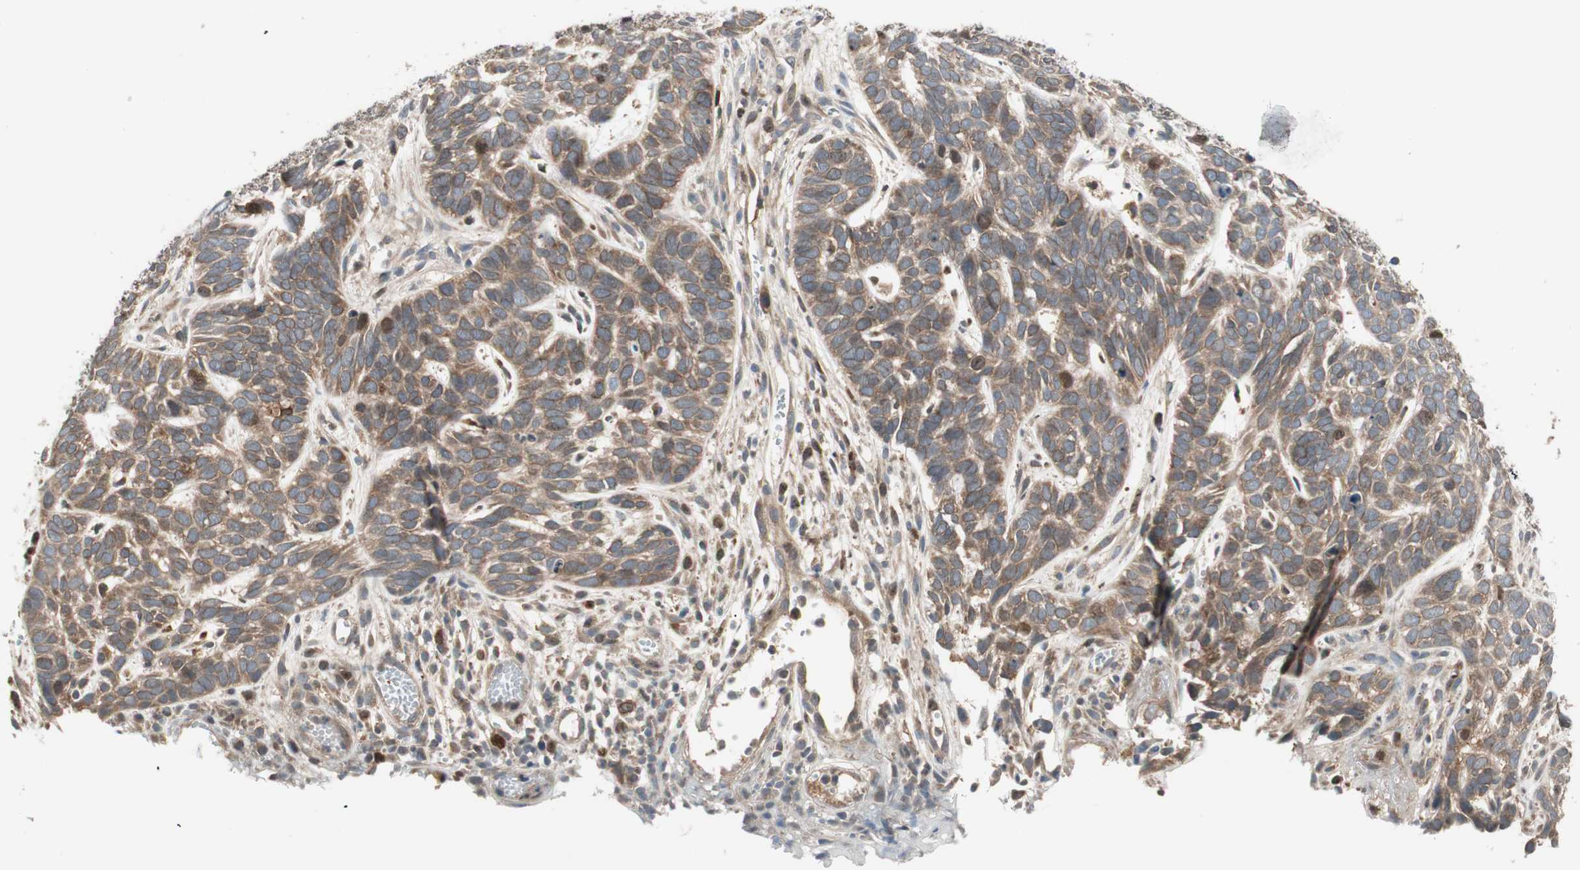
{"staining": {"intensity": "moderate", "quantity": ">75%", "location": "cytoplasmic/membranous"}, "tissue": "skin cancer", "cell_type": "Tumor cells", "image_type": "cancer", "snomed": [{"axis": "morphology", "description": "Basal cell carcinoma"}, {"axis": "topography", "description": "Skin"}], "caption": "Tumor cells display moderate cytoplasmic/membranous staining in approximately >75% of cells in skin cancer.", "gene": "ATP6AP2", "patient": {"sex": "male", "age": 87}}